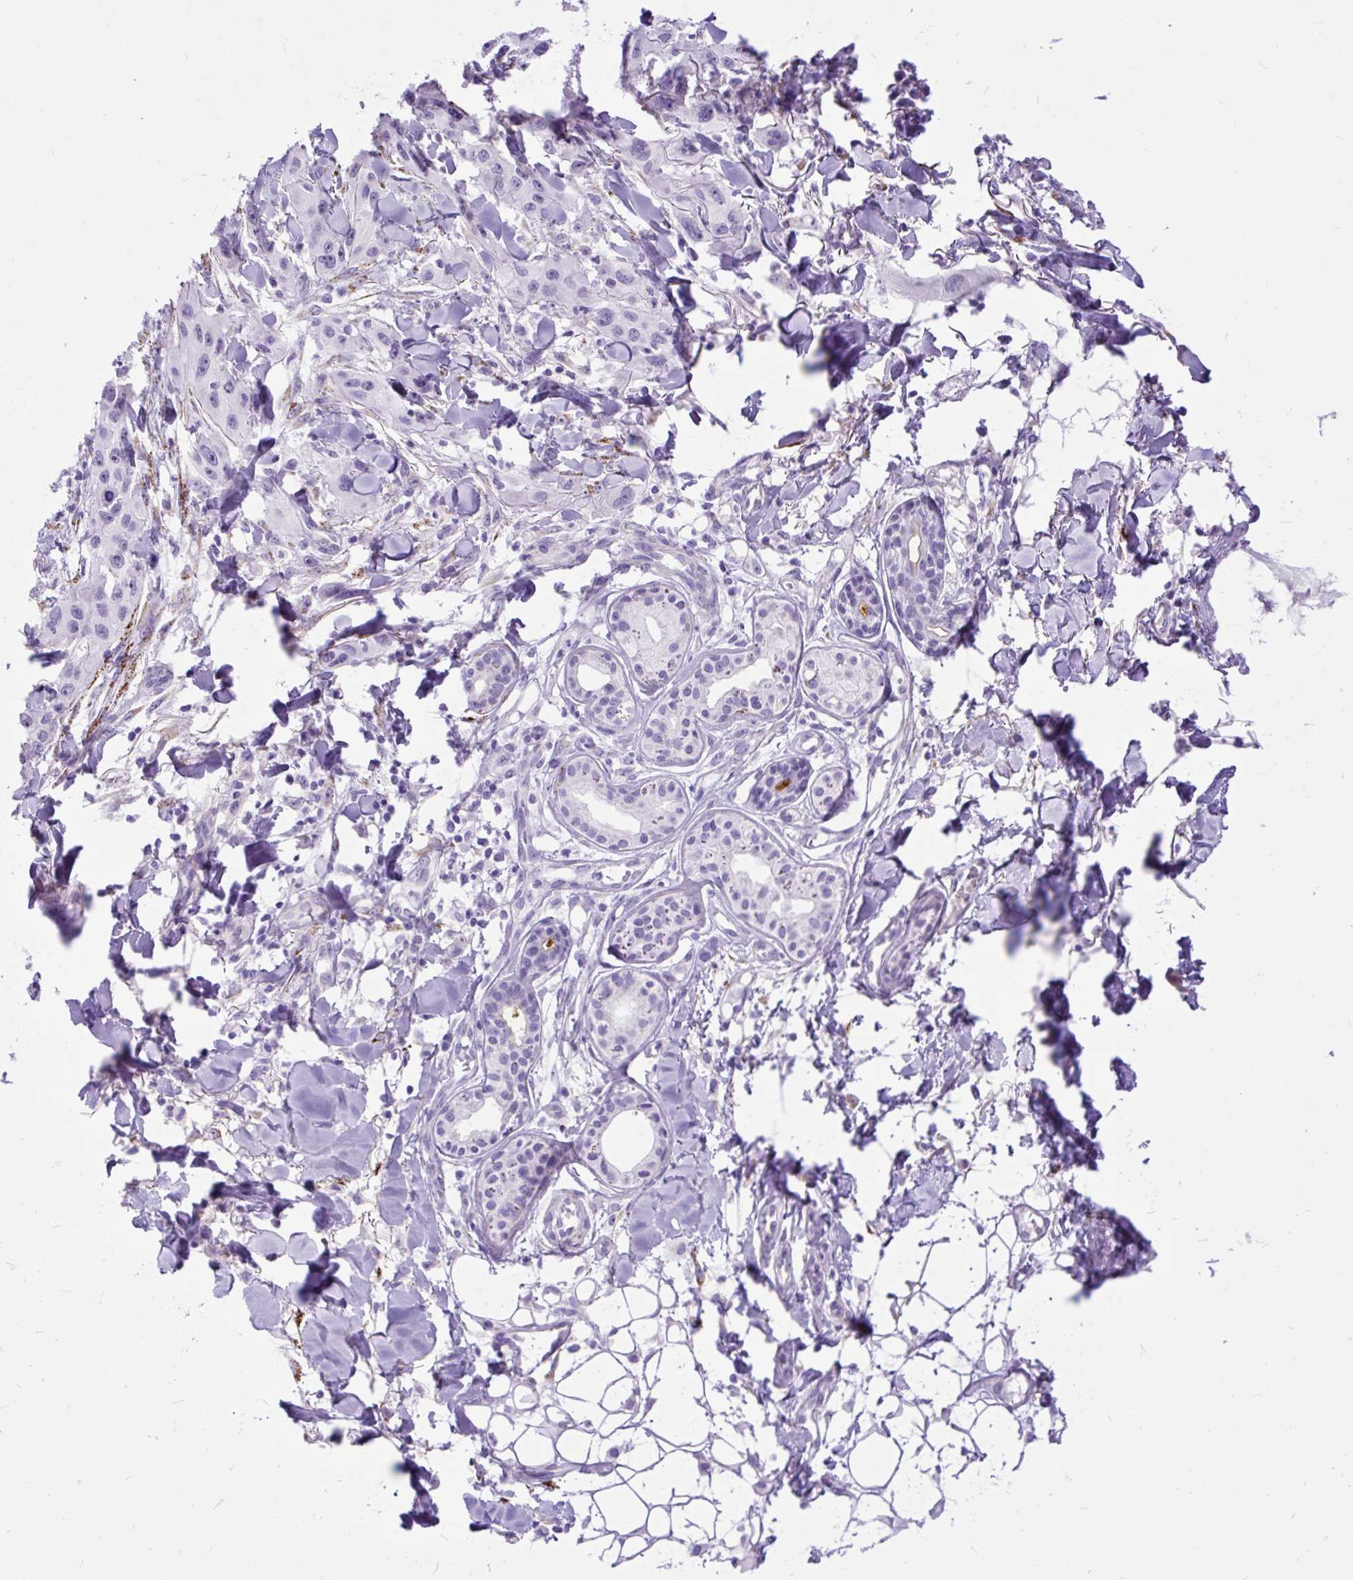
{"staining": {"intensity": "negative", "quantity": "none", "location": "none"}, "tissue": "skin cancer", "cell_type": "Tumor cells", "image_type": "cancer", "snomed": [{"axis": "morphology", "description": "Squamous cell carcinoma, NOS"}, {"axis": "topography", "description": "Skin"}], "caption": "A high-resolution image shows immunohistochemistry (IHC) staining of squamous cell carcinoma (skin), which demonstrates no significant staining in tumor cells. The staining was performed using DAB (3,3'-diaminobenzidine) to visualize the protein expression in brown, while the nuclei were stained in blue with hematoxylin (Magnification: 20x).", "gene": "ZNF256", "patient": {"sex": "male", "age": 63}}